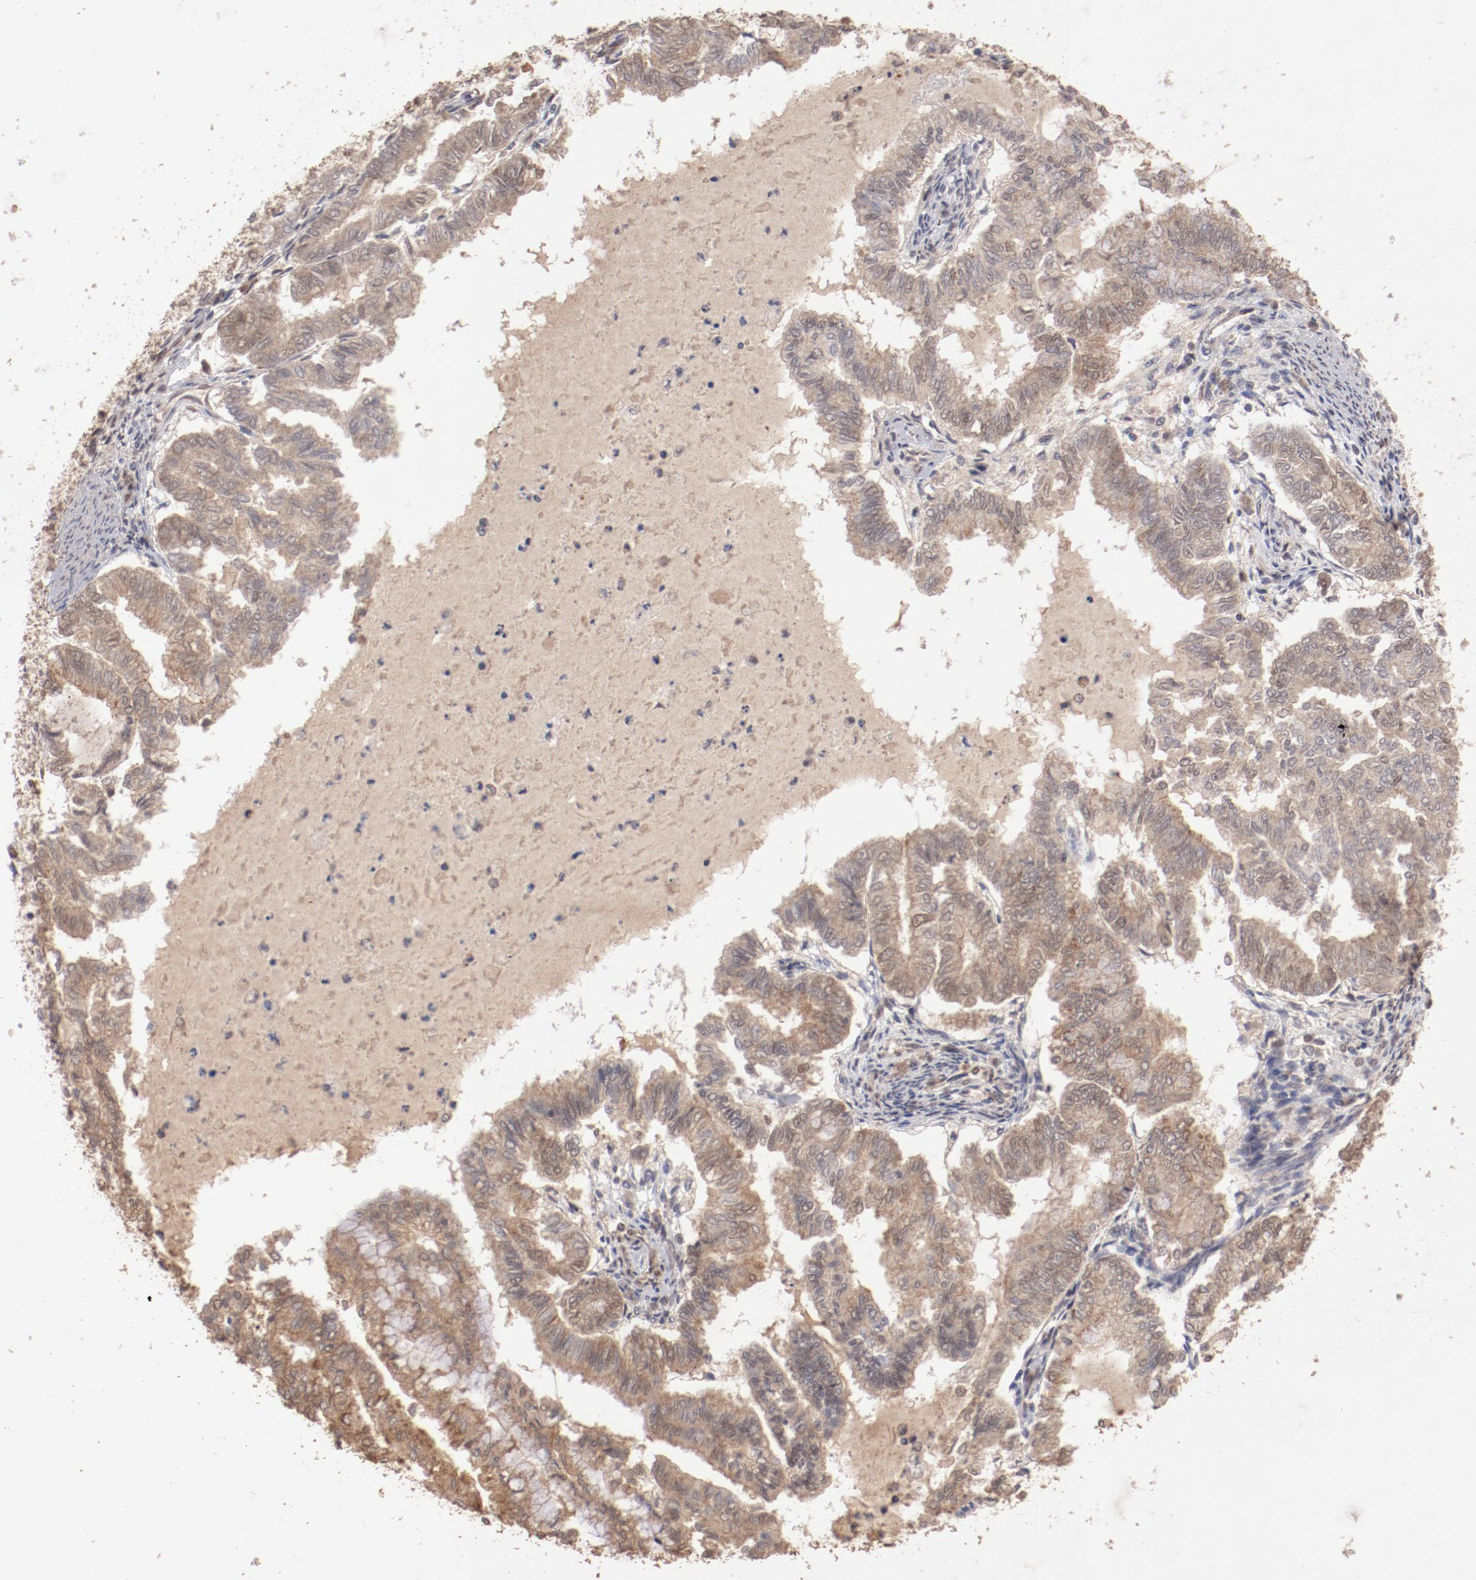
{"staining": {"intensity": "weak", "quantity": ">75%", "location": "cytoplasmic/membranous,nuclear"}, "tissue": "endometrial cancer", "cell_type": "Tumor cells", "image_type": "cancer", "snomed": [{"axis": "morphology", "description": "Adenocarcinoma, NOS"}, {"axis": "topography", "description": "Endometrium"}], "caption": "Immunohistochemistry (IHC) histopathology image of adenocarcinoma (endometrial) stained for a protein (brown), which exhibits low levels of weak cytoplasmic/membranous and nuclear positivity in about >75% of tumor cells.", "gene": "CLOCK", "patient": {"sex": "female", "age": 79}}